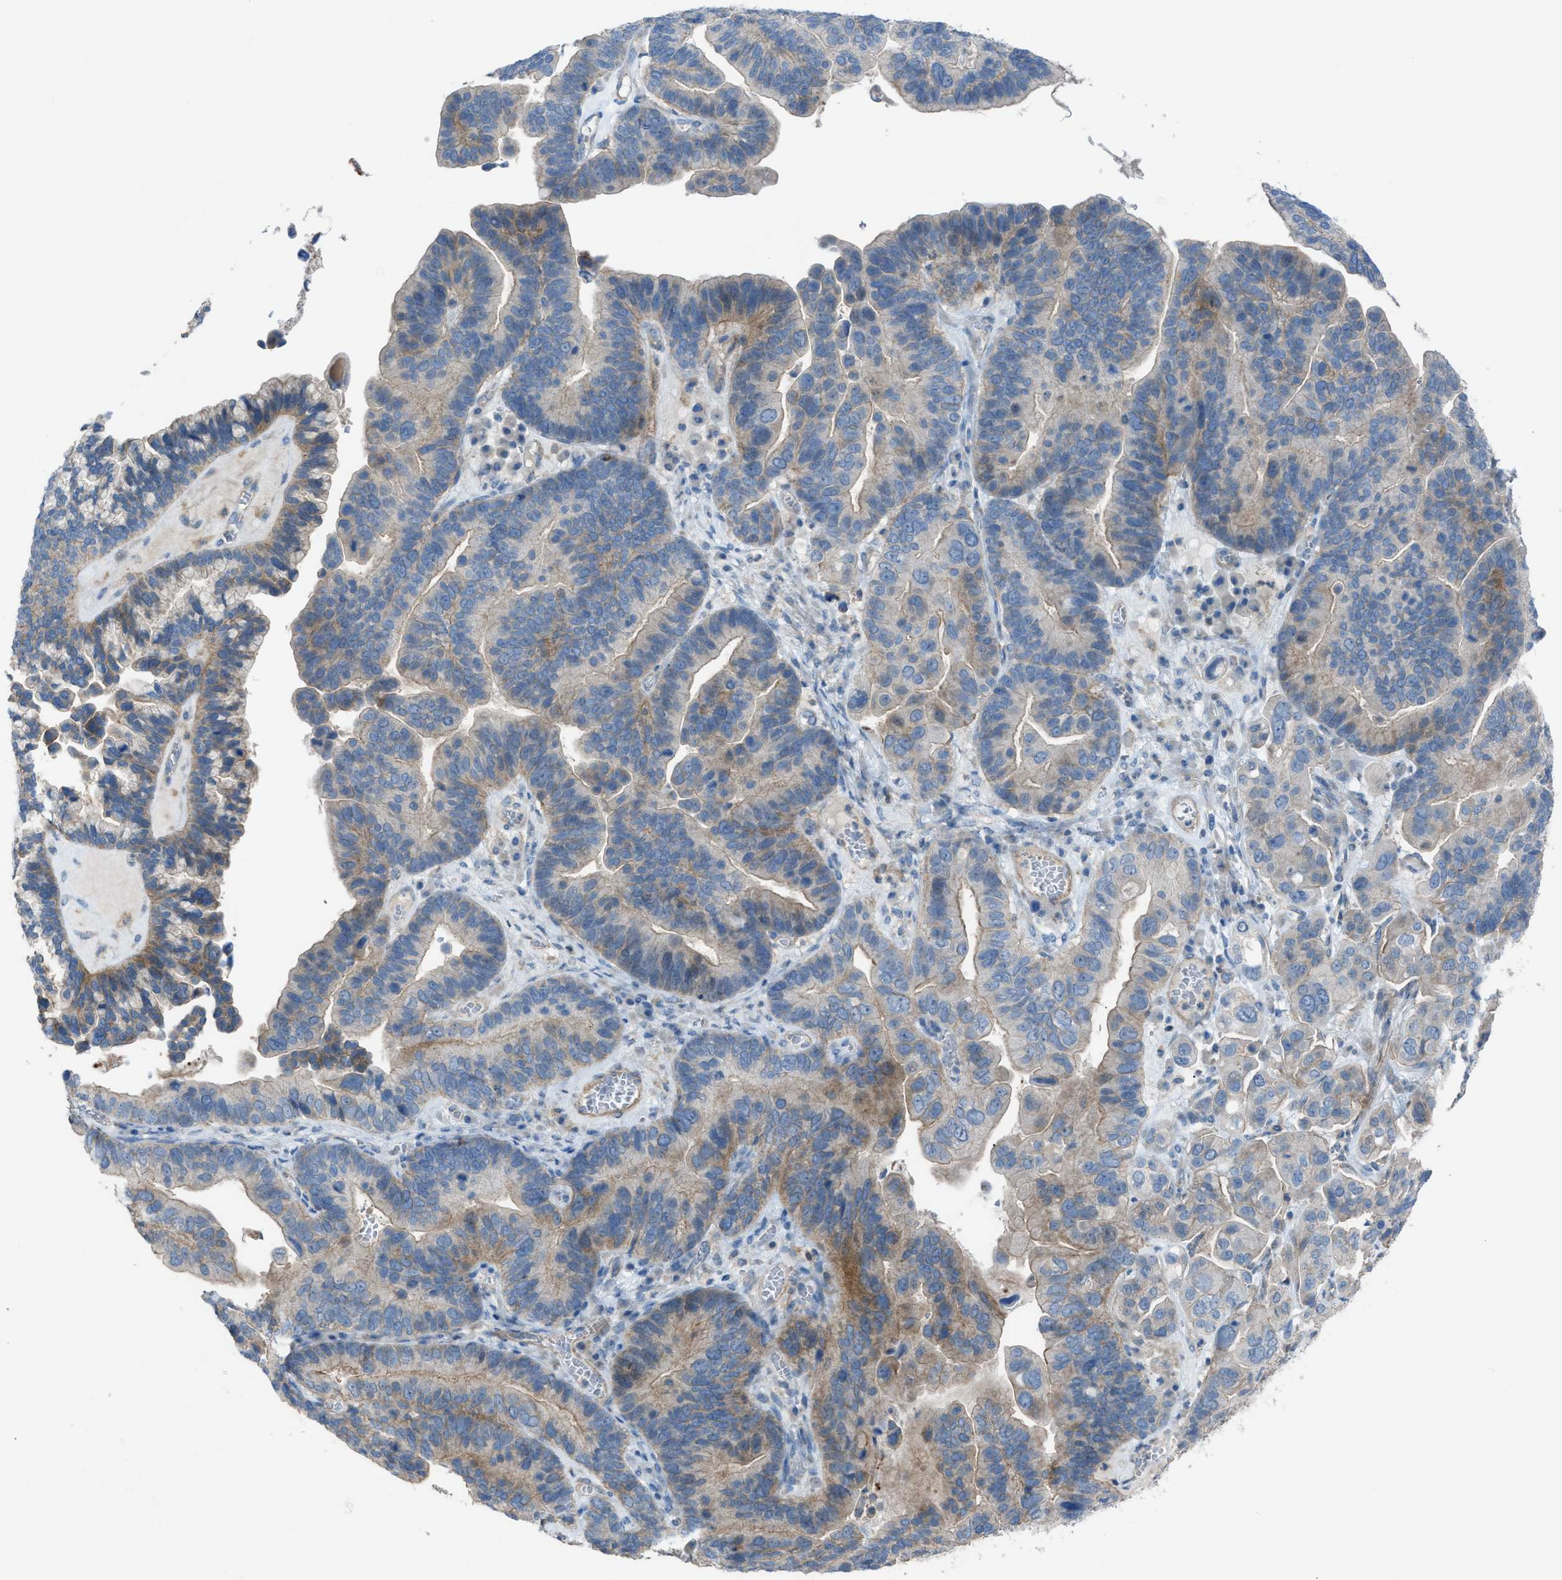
{"staining": {"intensity": "weak", "quantity": "25%-75%", "location": "cytoplasmic/membranous"}, "tissue": "ovarian cancer", "cell_type": "Tumor cells", "image_type": "cancer", "snomed": [{"axis": "morphology", "description": "Cystadenocarcinoma, serous, NOS"}, {"axis": "topography", "description": "Ovary"}], "caption": "Serous cystadenocarcinoma (ovarian) was stained to show a protein in brown. There is low levels of weak cytoplasmic/membranous expression in about 25%-75% of tumor cells.", "gene": "NCK2", "patient": {"sex": "female", "age": 56}}